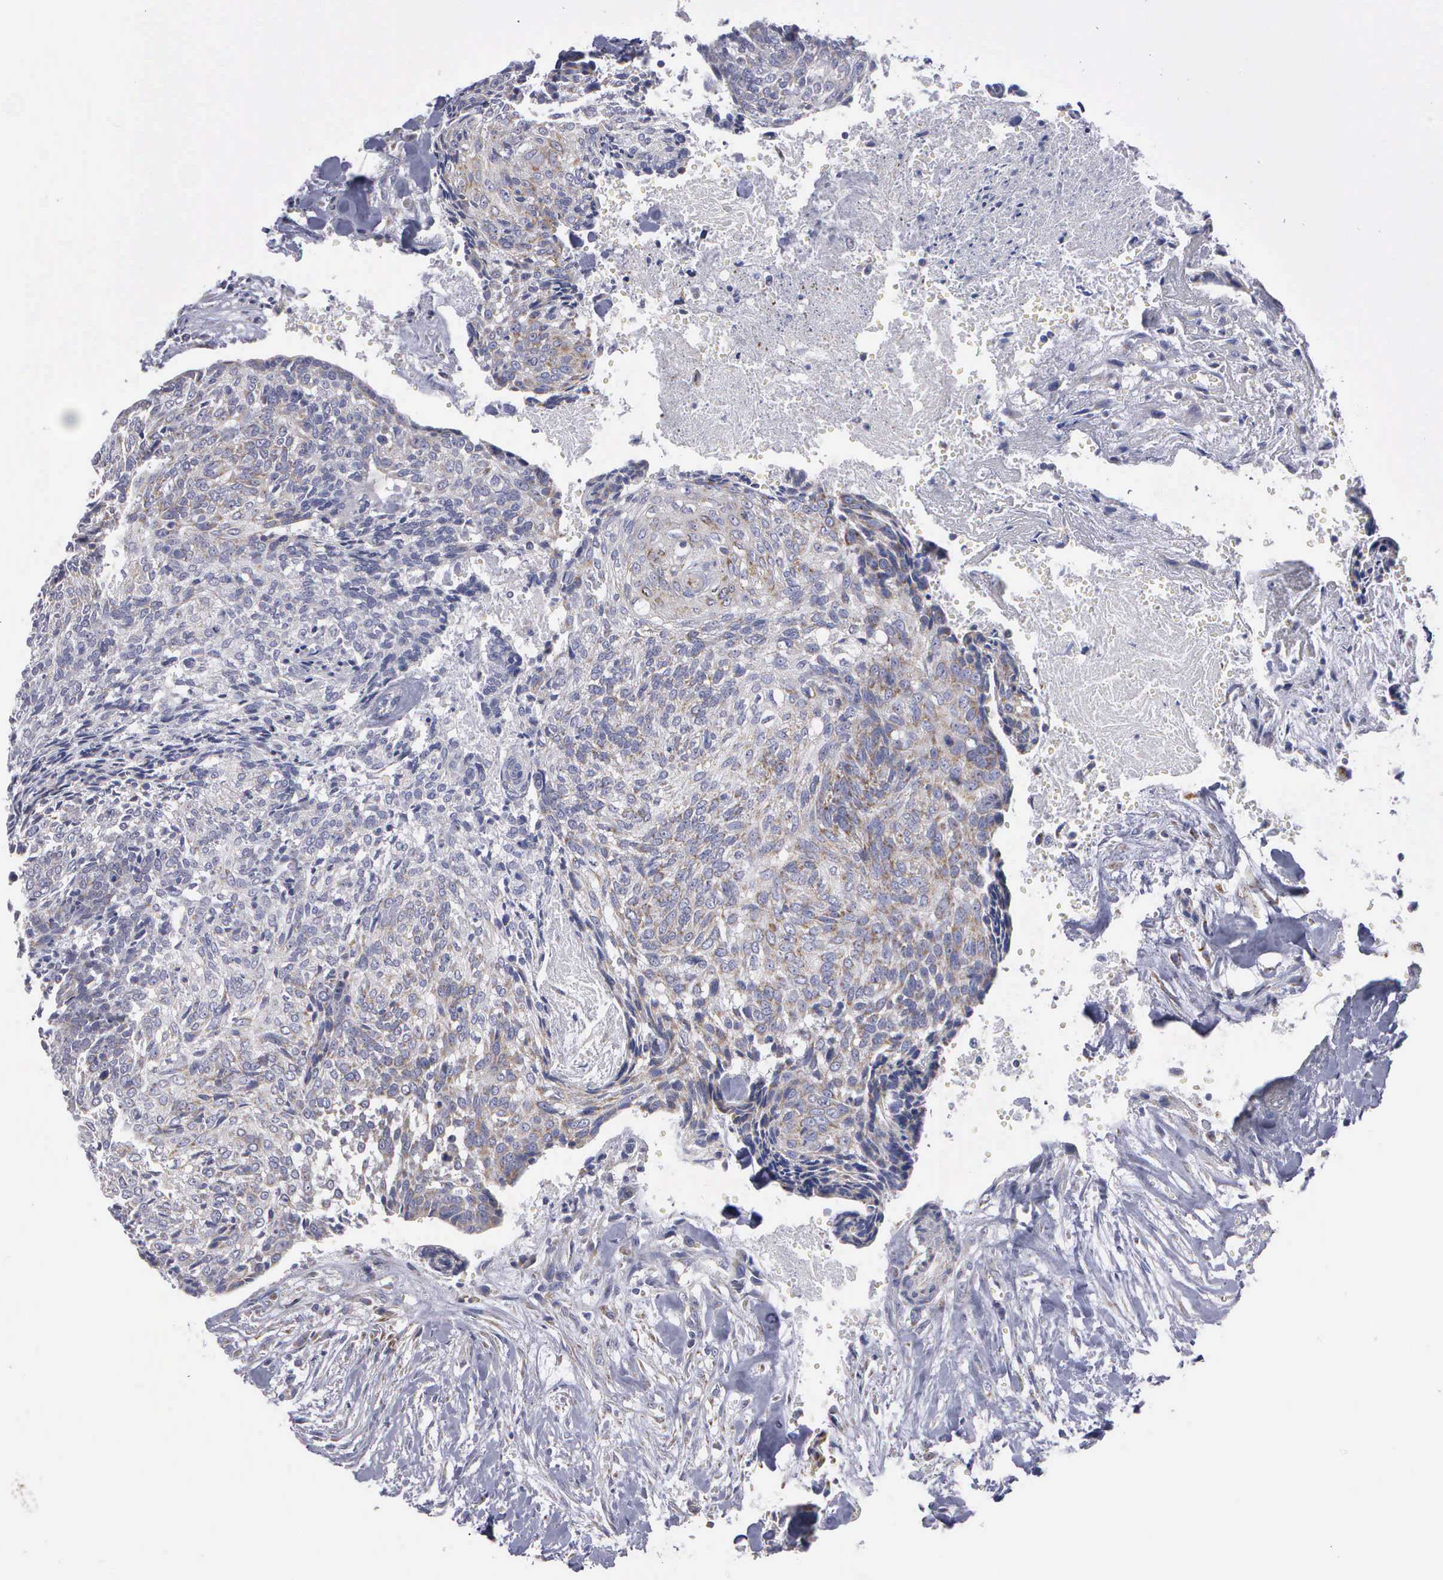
{"staining": {"intensity": "weak", "quantity": "<25%", "location": "cytoplasmic/membranous"}, "tissue": "head and neck cancer", "cell_type": "Tumor cells", "image_type": "cancer", "snomed": [{"axis": "morphology", "description": "Squamous cell carcinoma, NOS"}, {"axis": "topography", "description": "Salivary gland"}, {"axis": "topography", "description": "Head-Neck"}], "caption": "Micrograph shows no significant protein staining in tumor cells of head and neck cancer (squamous cell carcinoma).", "gene": "APOOL", "patient": {"sex": "male", "age": 70}}